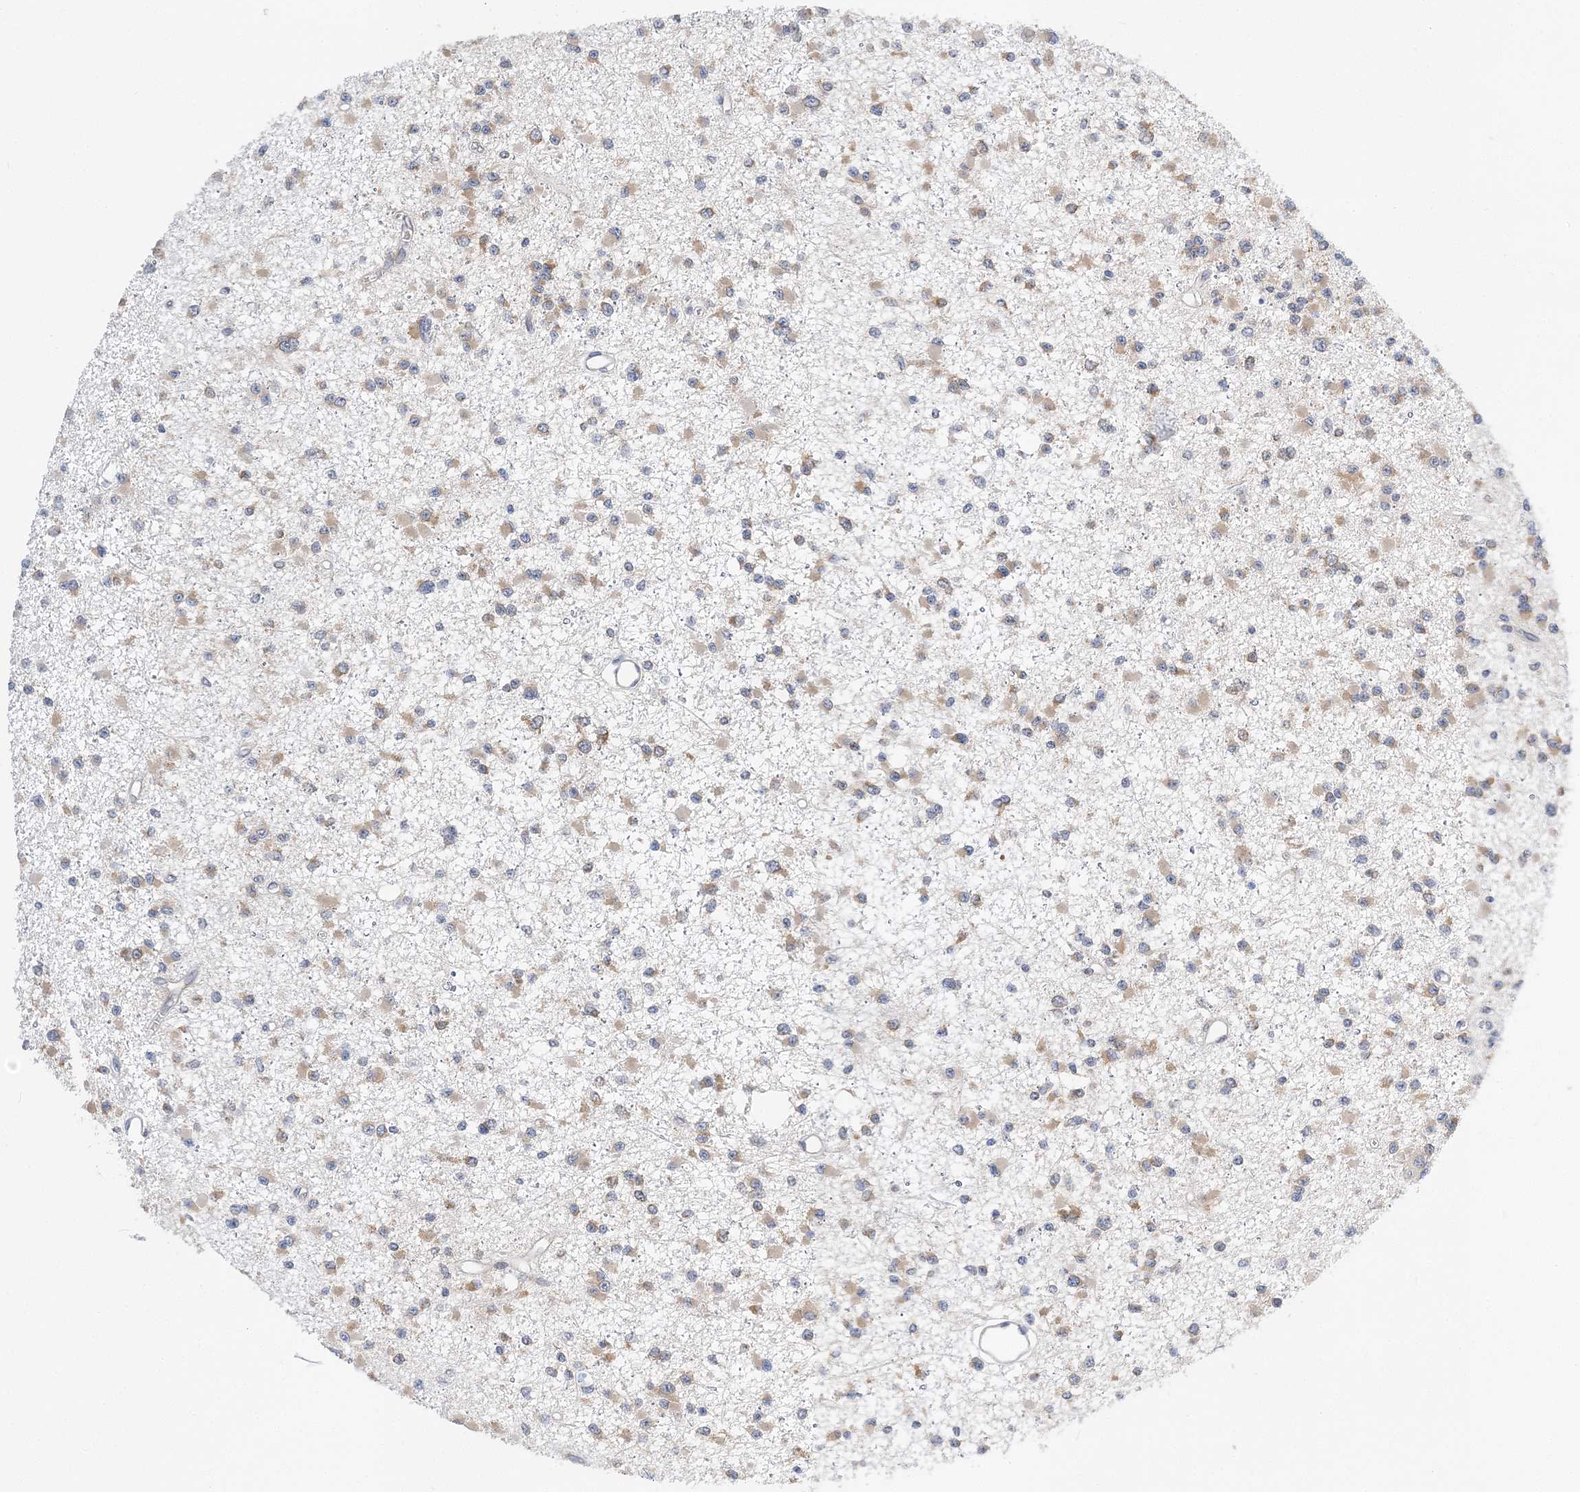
{"staining": {"intensity": "weak", "quantity": "25%-75%", "location": "cytoplasmic/membranous"}, "tissue": "glioma", "cell_type": "Tumor cells", "image_type": "cancer", "snomed": [{"axis": "morphology", "description": "Glioma, malignant, Low grade"}, {"axis": "topography", "description": "Brain"}], "caption": "Glioma tissue demonstrates weak cytoplasmic/membranous expression in about 25%-75% of tumor cells, visualized by immunohistochemistry.", "gene": "LARP4B", "patient": {"sex": "female", "age": 22}}